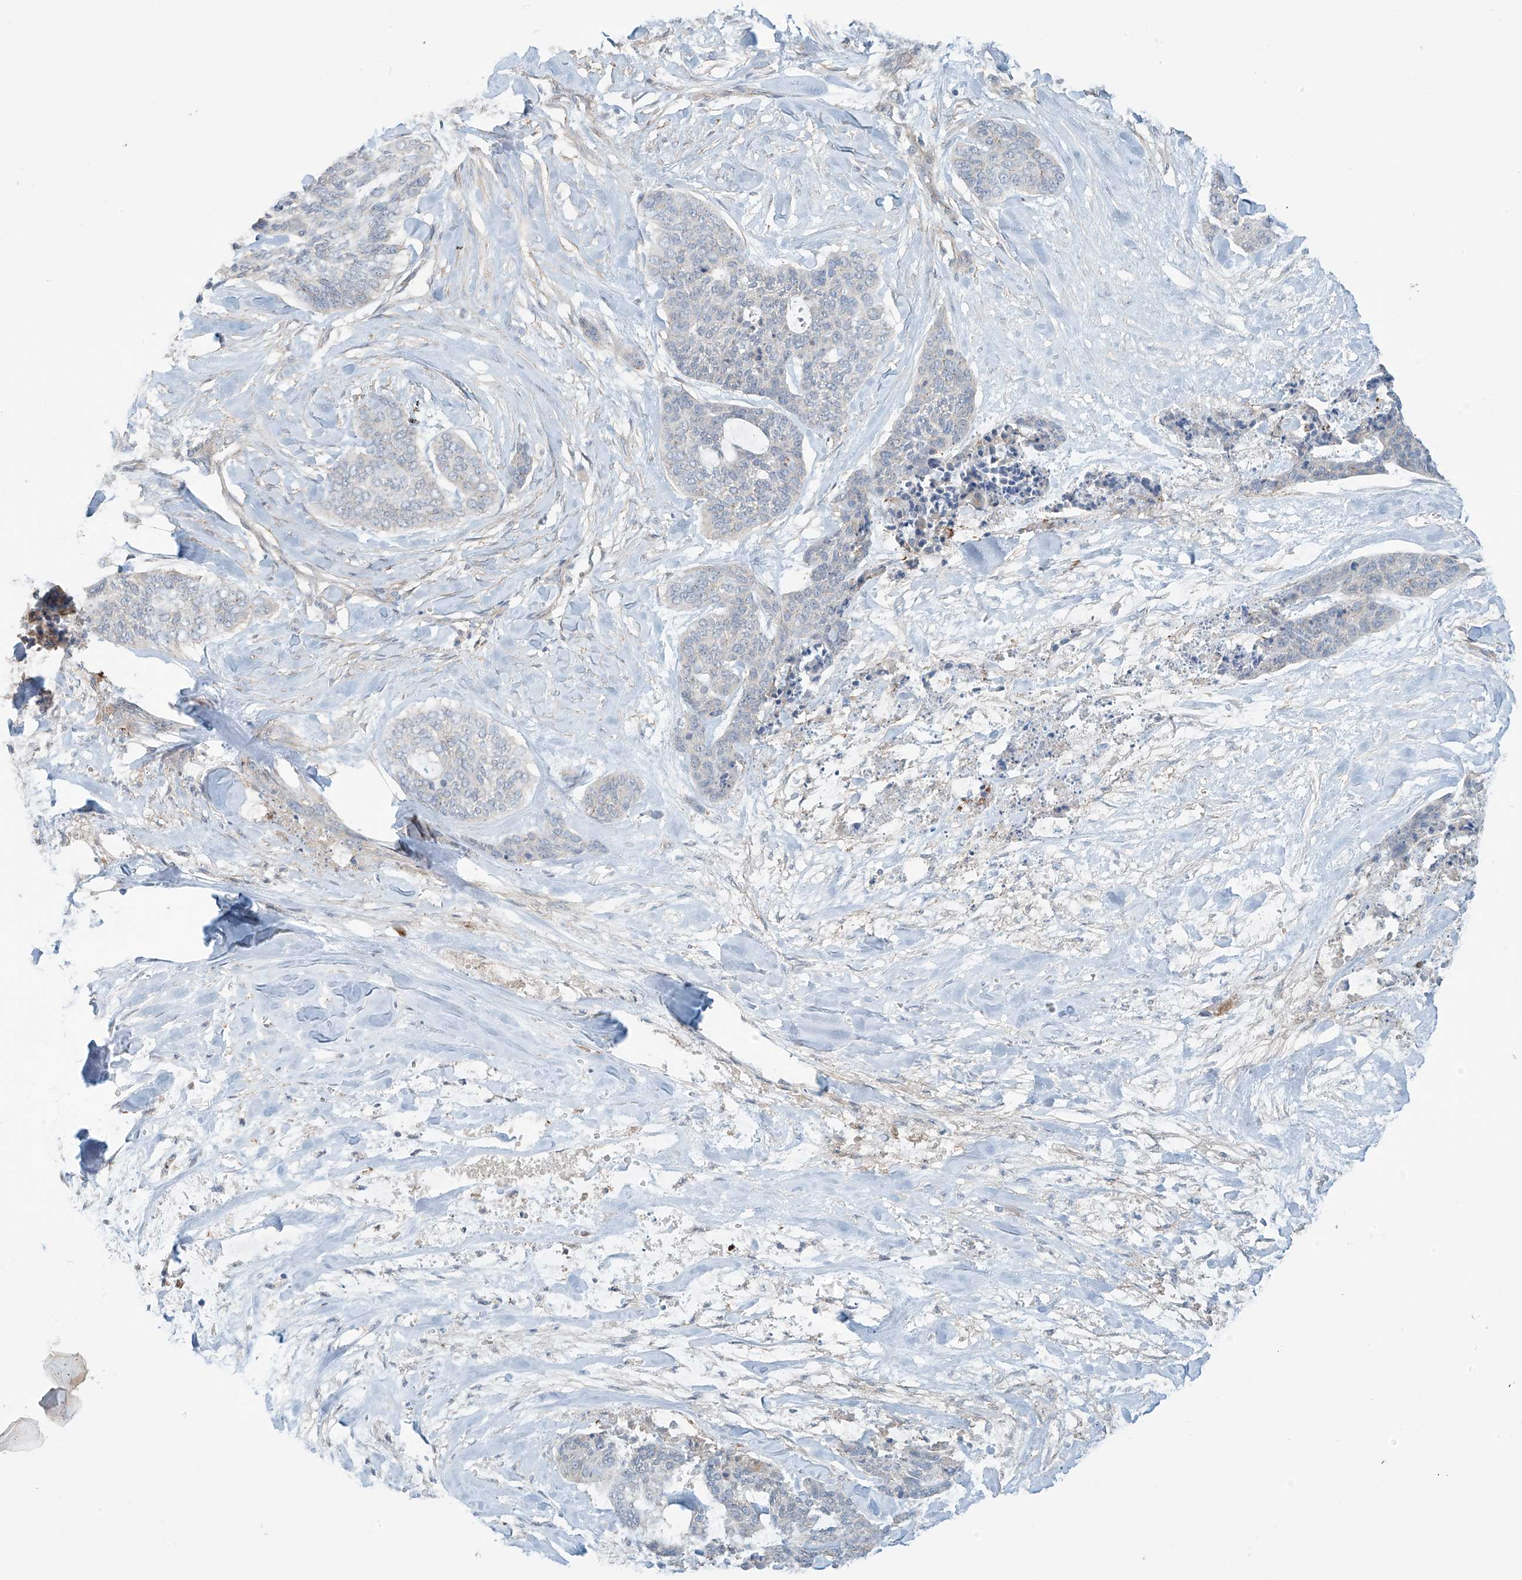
{"staining": {"intensity": "negative", "quantity": "none", "location": "none"}, "tissue": "skin cancer", "cell_type": "Tumor cells", "image_type": "cancer", "snomed": [{"axis": "morphology", "description": "Basal cell carcinoma"}, {"axis": "topography", "description": "Skin"}], "caption": "Immunohistochemistry (IHC) image of skin basal cell carcinoma stained for a protein (brown), which demonstrates no expression in tumor cells.", "gene": "SLC9A2", "patient": {"sex": "female", "age": 64}}